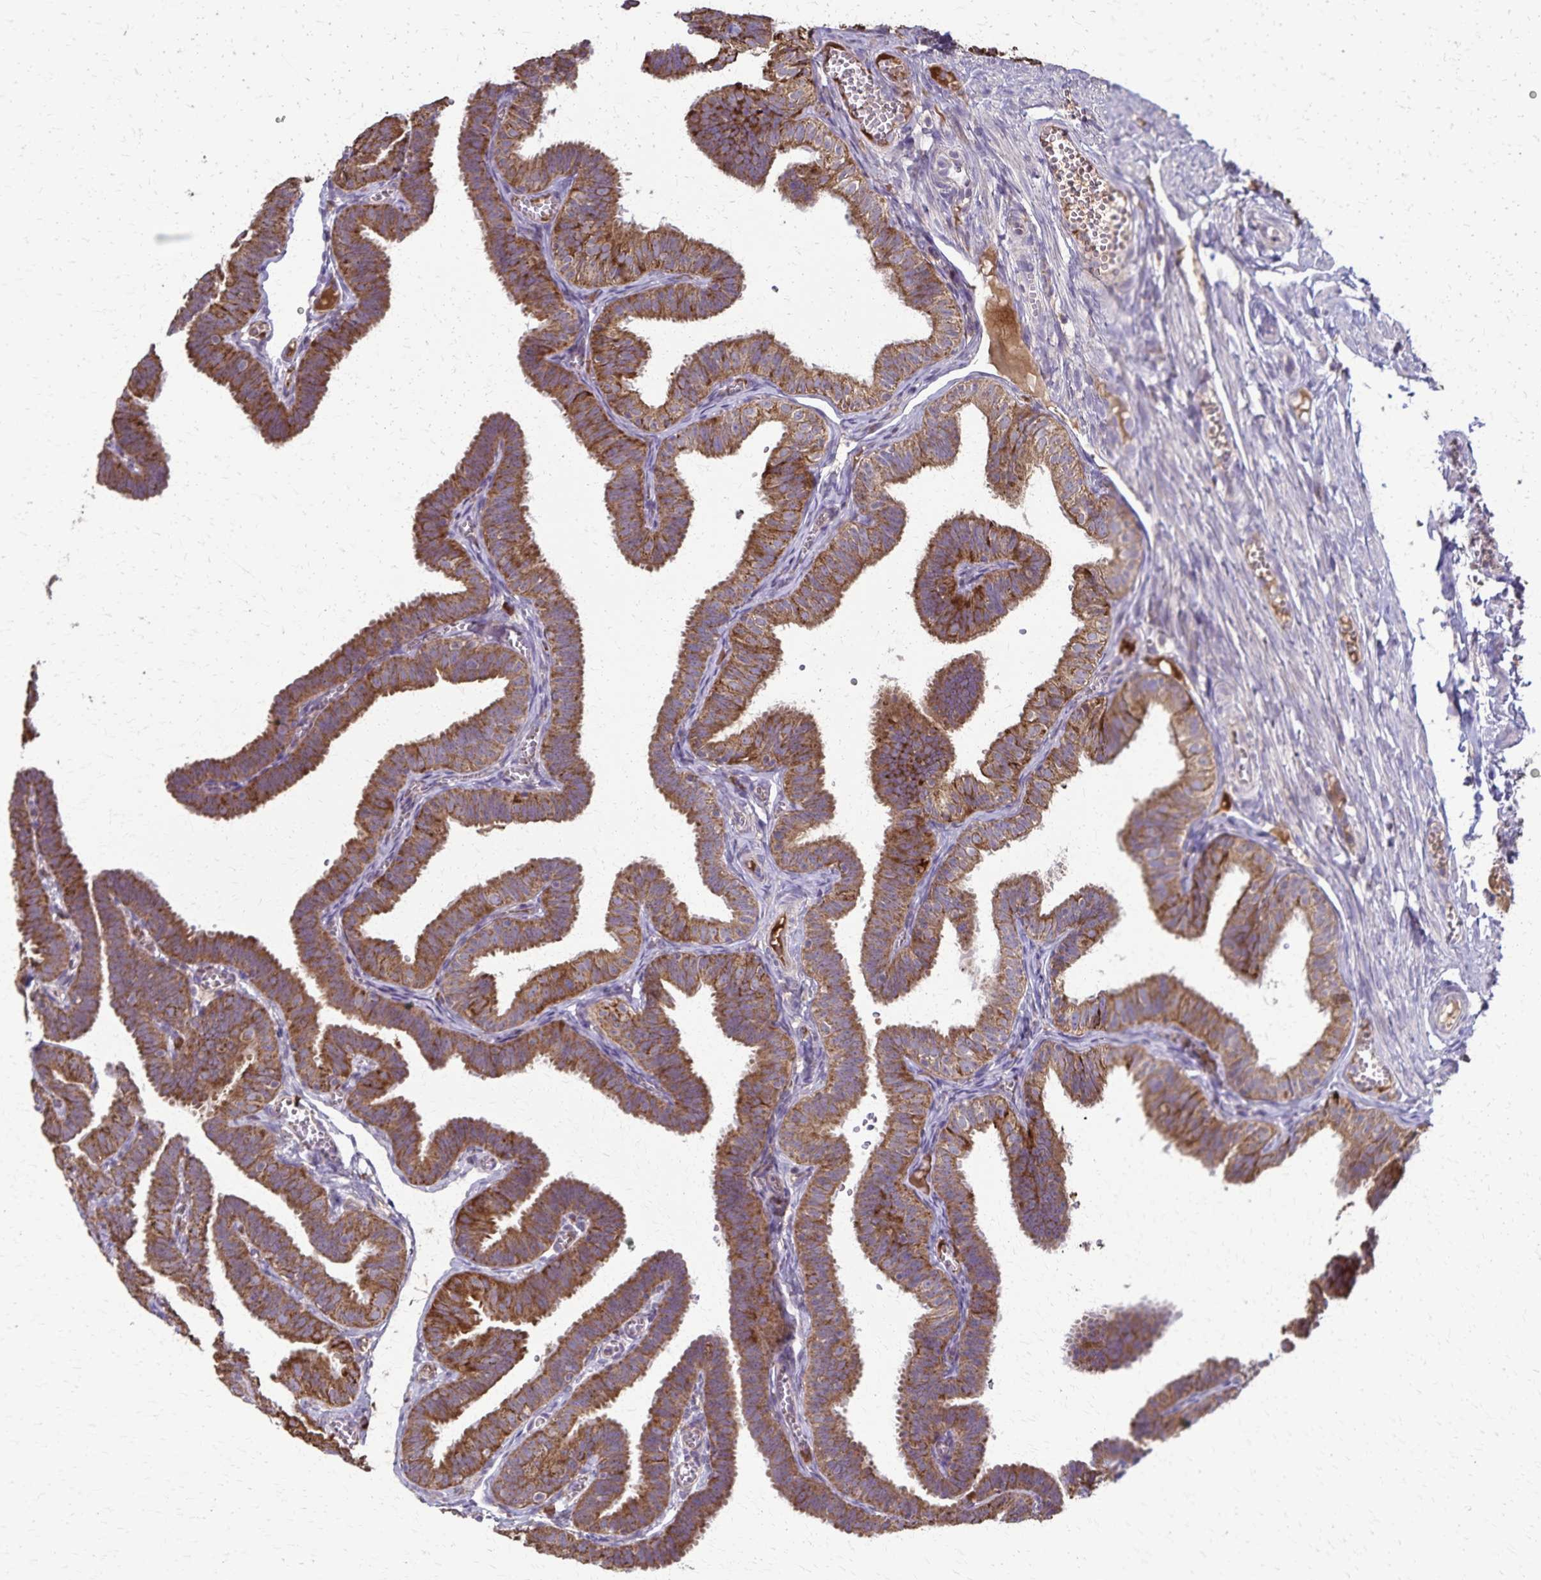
{"staining": {"intensity": "moderate", "quantity": ">75%", "location": "cytoplasmic/membranous"}, "tissue": "fallopian tube", "cell_type": "Glandular cells", "image_type": "normal", "snomed": [{"axis": "morphology", "description": "Normal tissue, NOS"}, {"axis": "topography", "description": "Fallopian tube"}], "caption": "The immunohistochemical stain highlights moderate cytoplasmic/membranous expression in glandular cells of benign fallopian tube. The protein is shown in brown color, while the nuclei are stained blue.", "gene": "RNF10", "patient": {"sex": "female", "age": 25}}